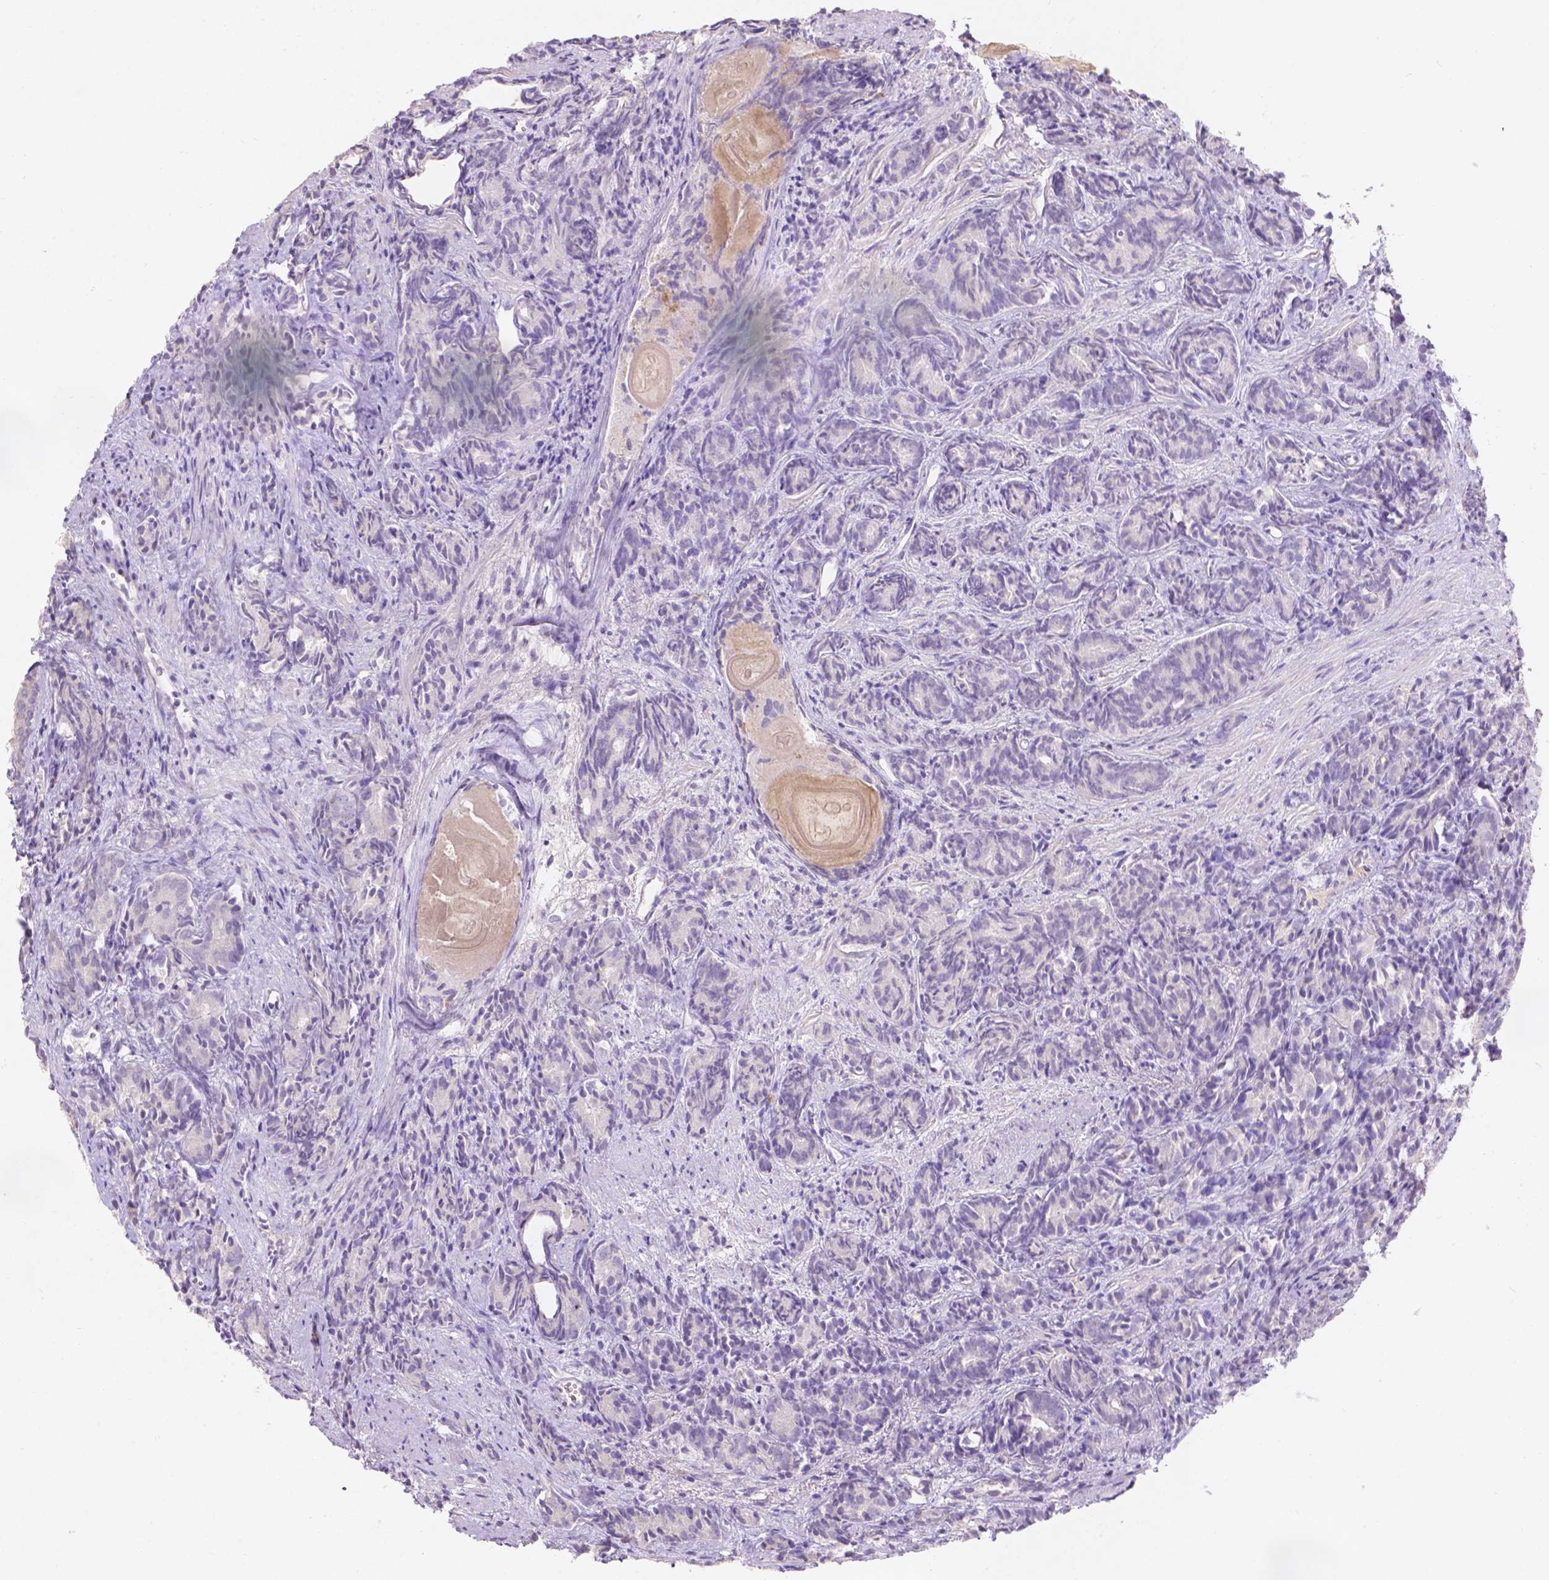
{"staining": {"intensity": "negative", "quantity": "none", "location": "none"}, "tissue": "prostate cancer", "cell_type": "Tumor cells", "image_type": "cancer", "snomed": [{"axis": "morphology", "description": "Adenocarcinoma, High grade"}, {"axis": "topography", "description": "Prostate"}], "caption": "The image reveals no staining of tumor cells in prostate cancer.", "gene": "DCAF4L1", "patient": {"sex": "male", "age": 84}}